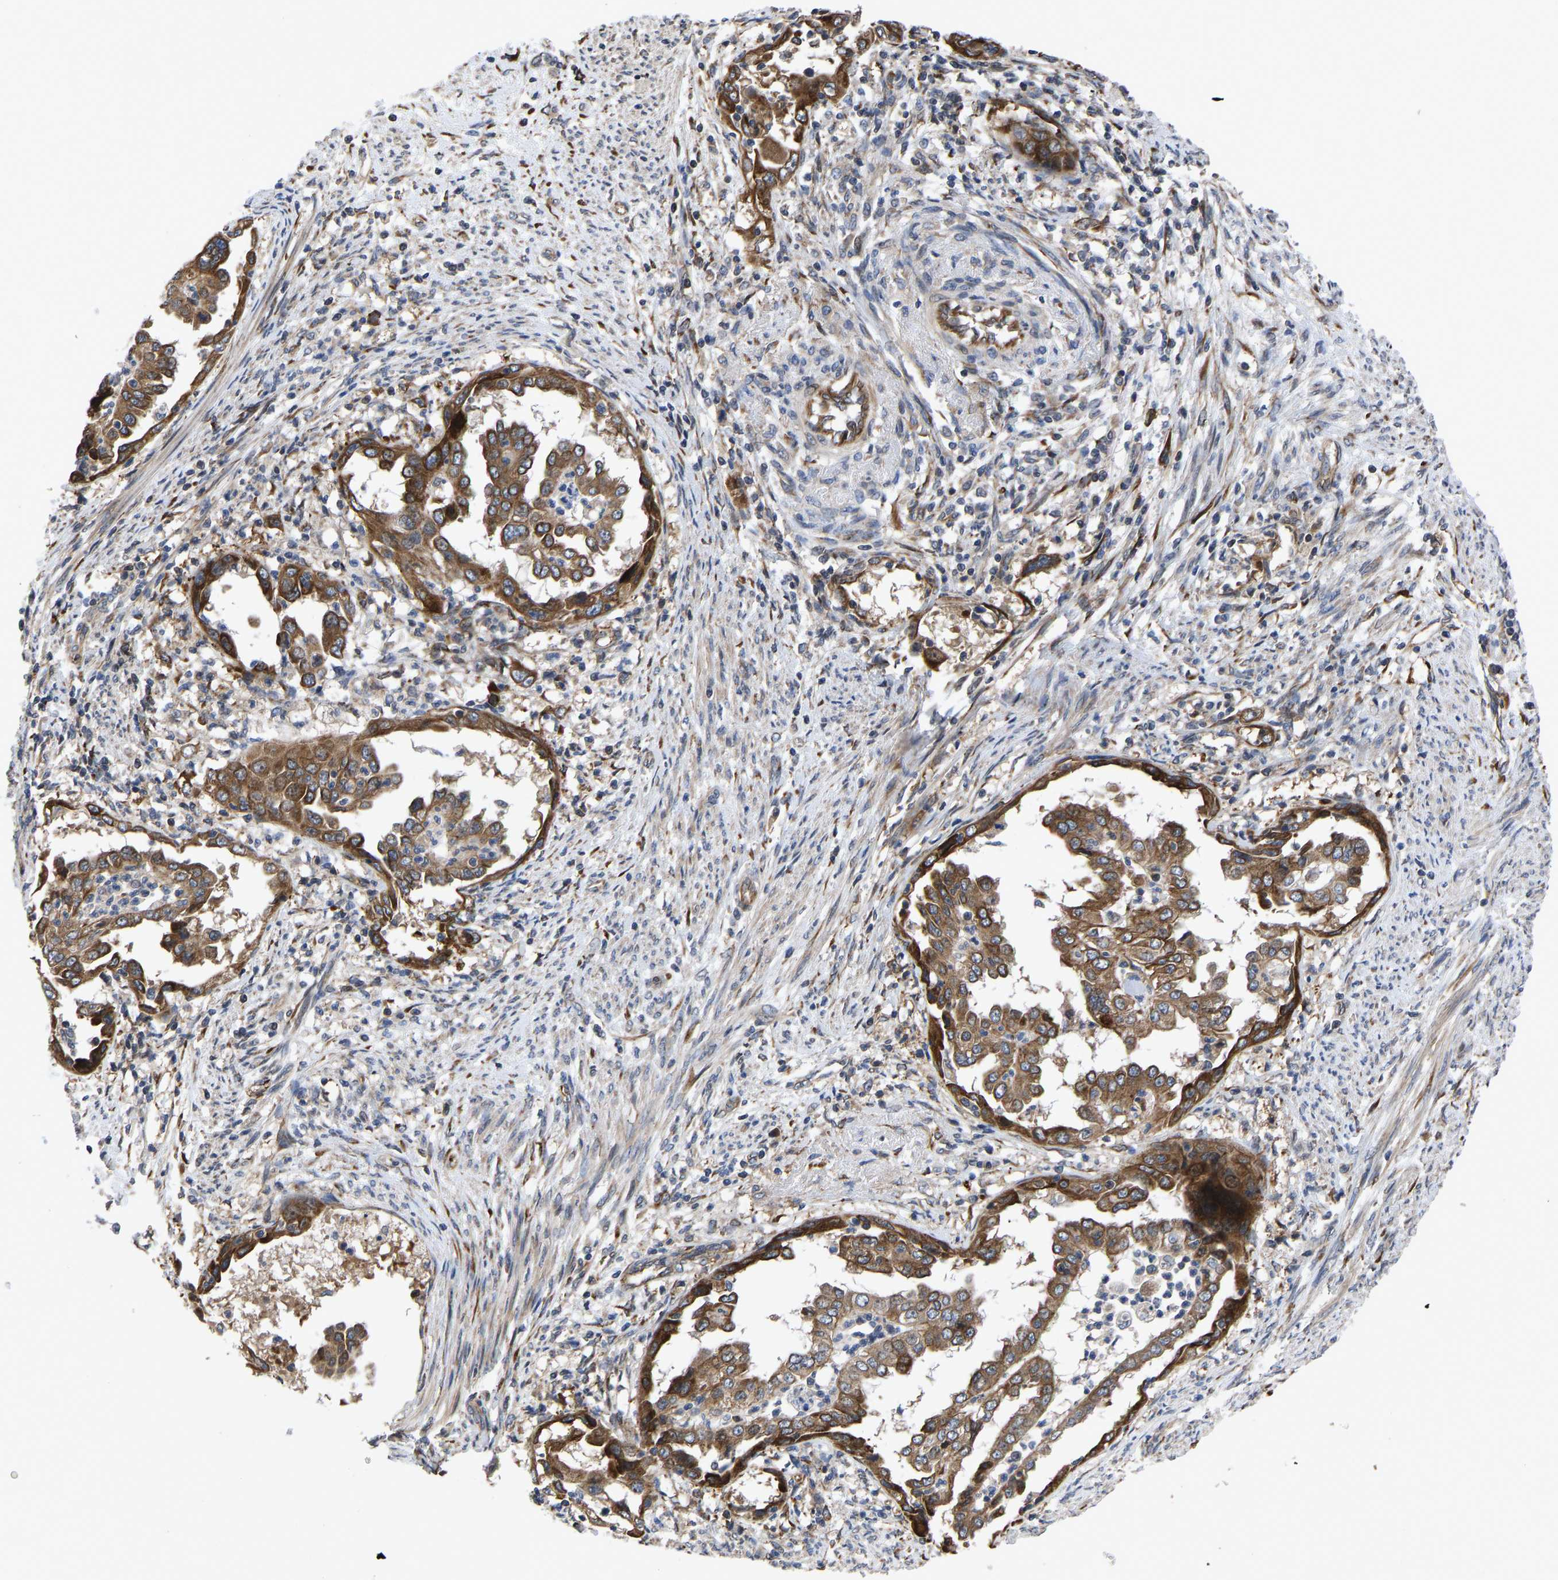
{"staining": {"intensity": "strong", "quantity": ">75%", "location": "cytoplasmic/membranous"}, "tissue": "endometrial cancer", "cell_type": "Tumor cells", "image_type": "cancer", "snomed": [{"axis": "morphology", "description": "Adenocarcinoma, NOS"}, {"axis": "topography", "description": "Endometrium"}], "caption": "Endometrial cancer (adenocarcinoma) stained for a protein shows strong cytoplasmic/membranous positivity in tumor cells.", "gene": "FRRS1", "patient": {"sex": "female", "age": 85}}